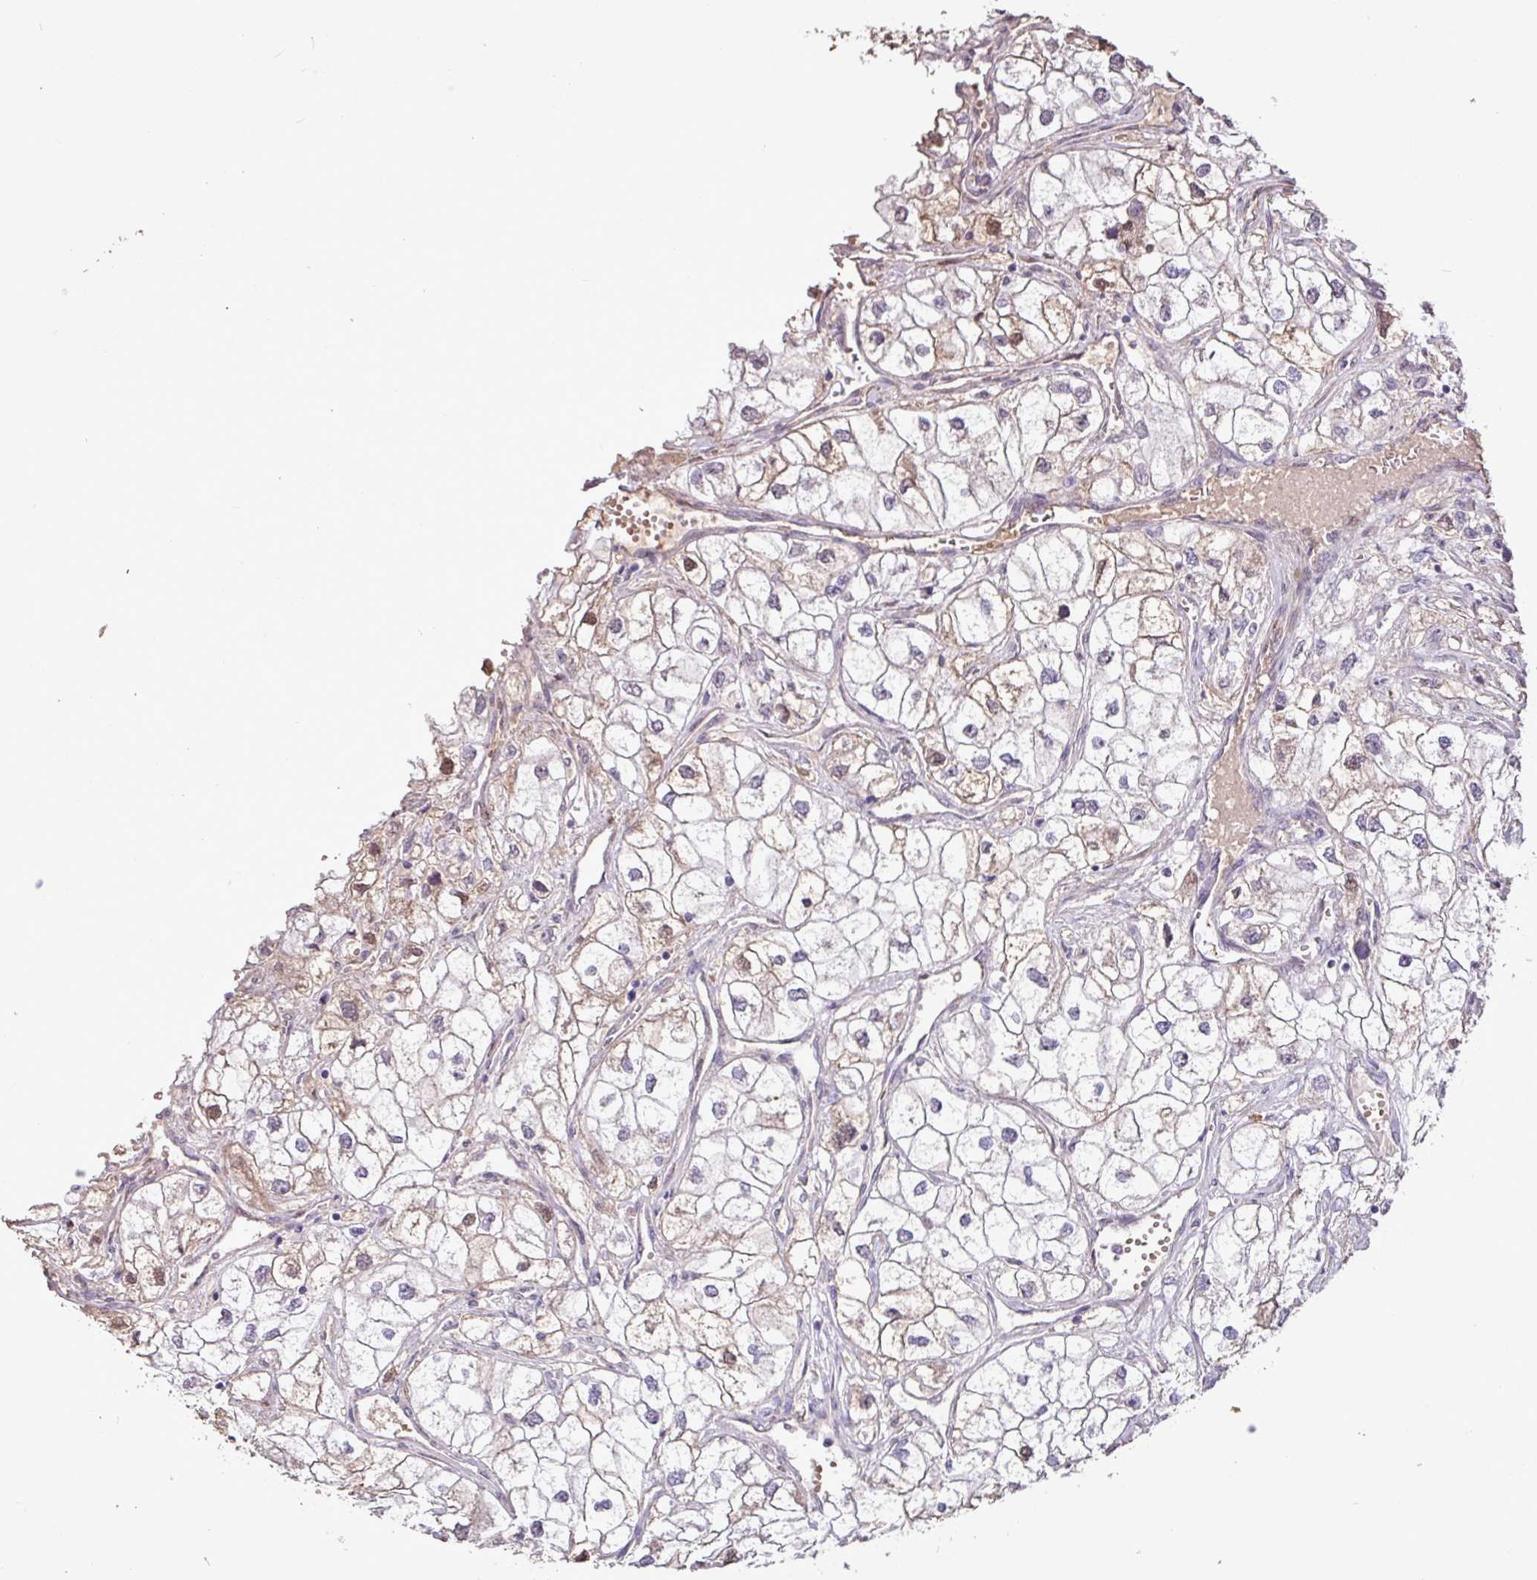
{"staining": {"intensity": "negative", "quantity": "none", "location": "none"}, "tissue": "renal cancer", "cell_type": "Tumor cells", "image_type": "cancer", "snomed": [{"axis": "morphology", "description": "Adenocarcinoma, NOS"}, {"axis": "topography", "description": "Kidney"}], "caption": "Tumor cells show no significant protein positivity in renal adenocarcinoma.", "gene": "L3MBTL3", "patient": {"sex": "male", "age": 59}}